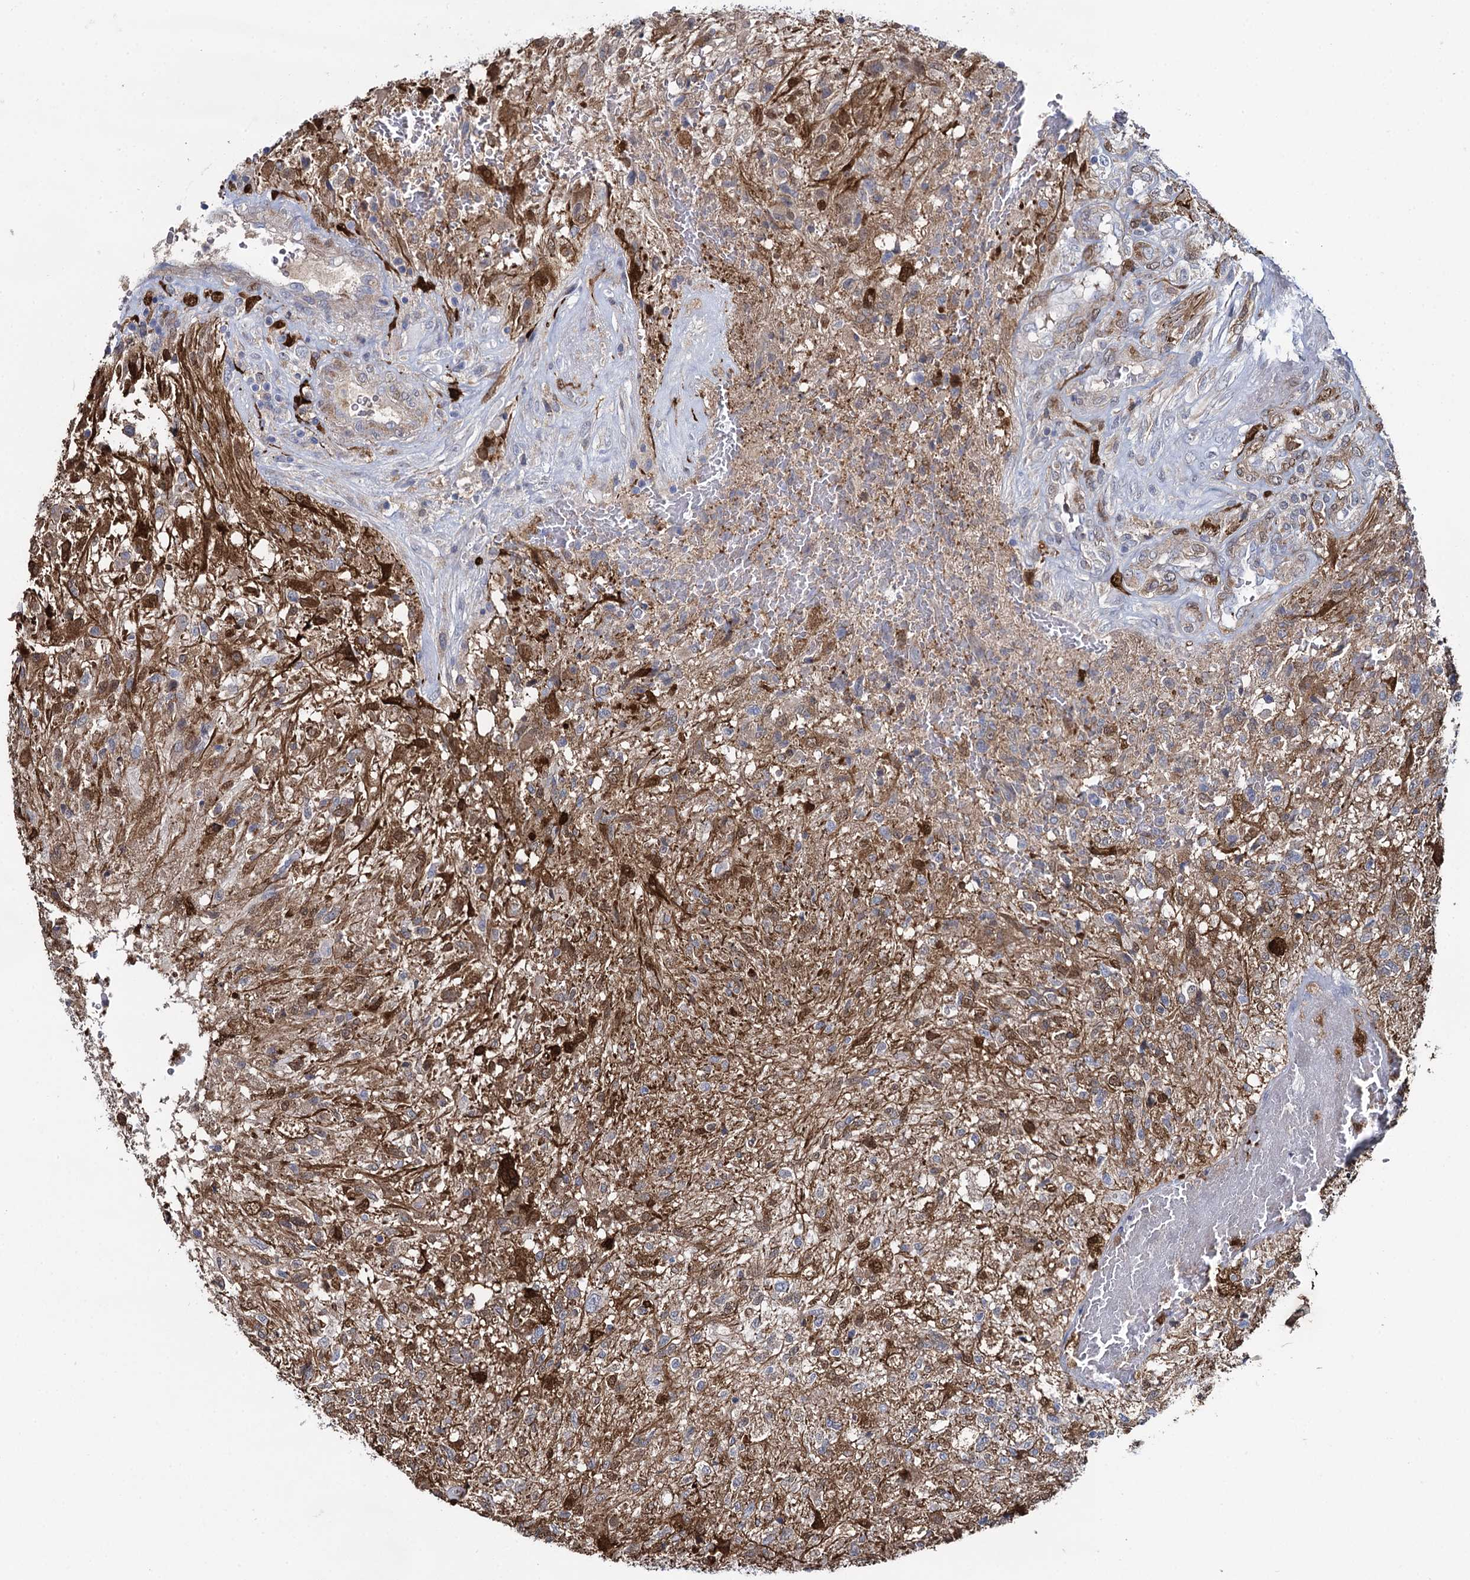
{"staining": {"intensity": "negative", "quantity": "none", "location": "none"}, "tissue": "glioma", "cell_type": "Tumor cells", "image_type": "cancer", "snomed": [{"axis": "morphology", "description": "Glioma, malignant, High grade"}, {"axis": "topography", "description": "Brain"}], "caption": "IHC of malignant high-grade glioma shows no staining in tumor cells.", "gene": "FABP5", "patient": {"sex": "male", "age": 56}}